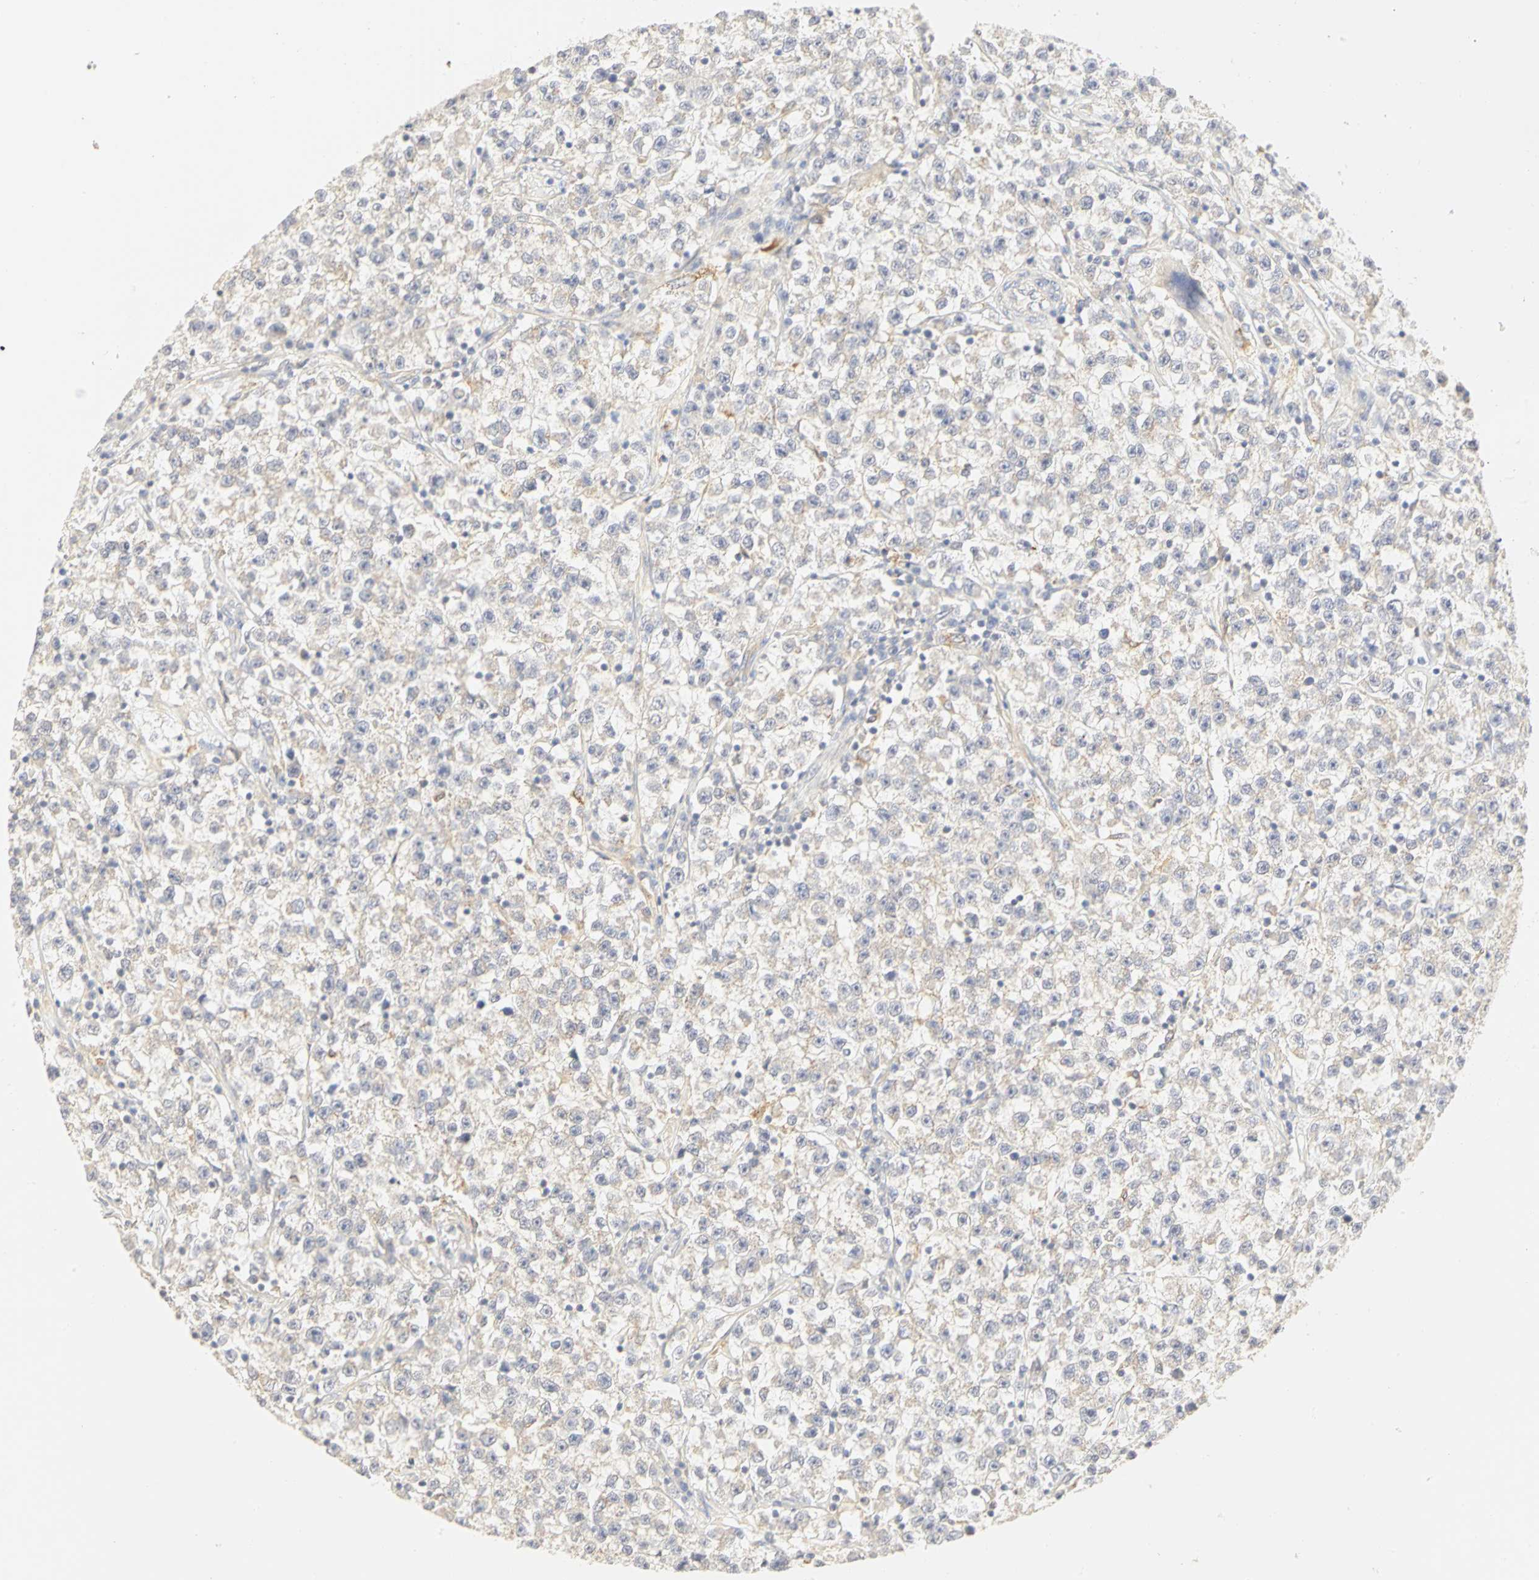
{"staining": {"intensity": "weak", "quantity": ">75%", "location": "cytoplasmic/membranous"}, "tissue": "testis cancer", "cell_type": "Tumor cells", "image_type": "cancer", "snomed": [{"axis": "morphology", "description": "Seminoma, NOS"}, {"axis": "topography", "description": "Testis"}], "caption": "A brown stain shows weak cytoplasmic/membranous expression of a protein in testis cancer tumor cells. (DAB = brown stain, brightfield microscopy at high magnification).", "gene": "GNRH2", "patient": {"sex": "male", "age": 22}}